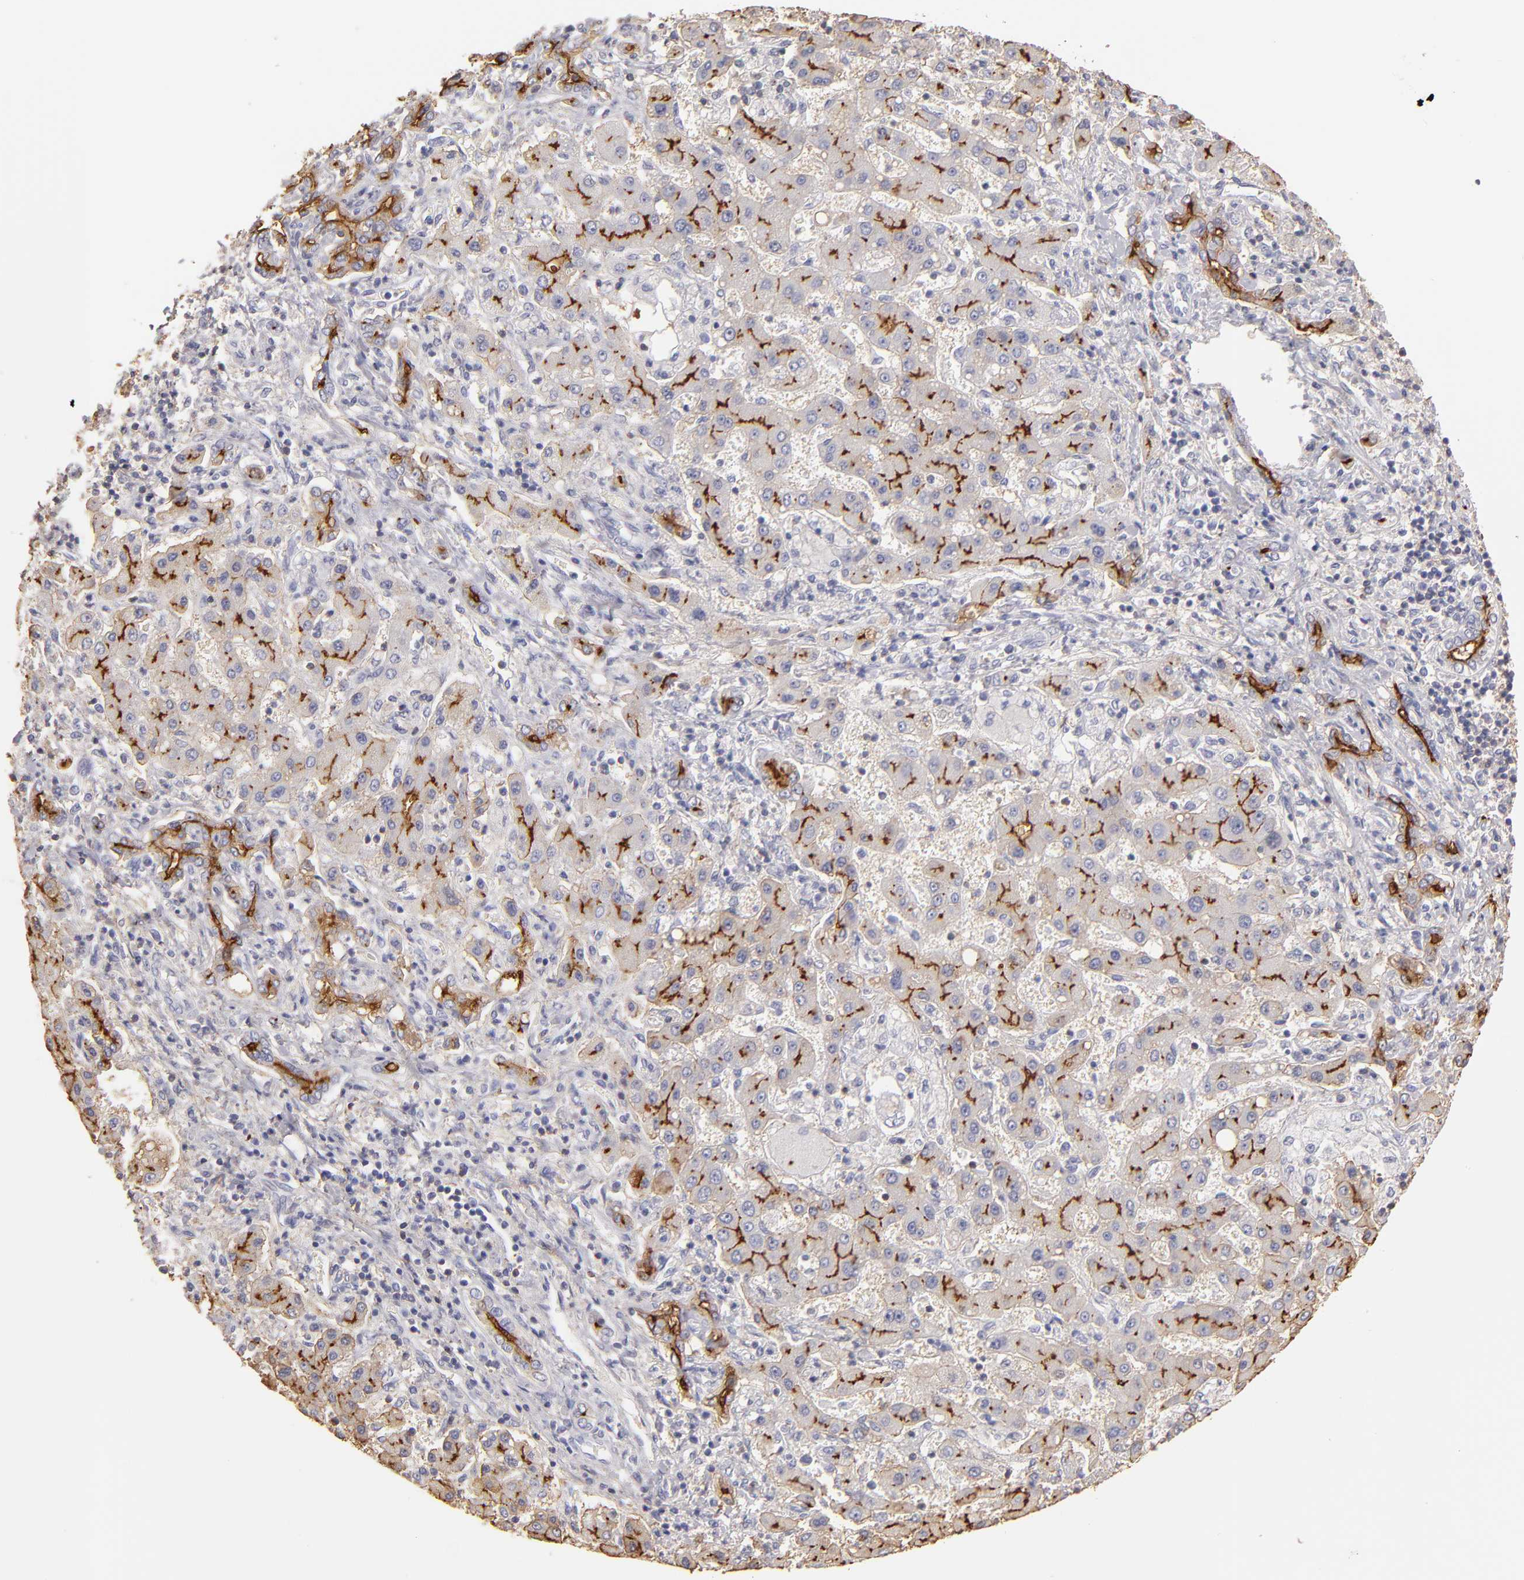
{"staining": {"intensity": "moderate", "quantity": ">75%", "location": "cytoplasmic/membranous"}, "tissue": "liver cancer", "cell_type": "Tumor cells", "image_type": "cancer", "snomed": [{"axis": "morphology", "description": "Cholangiocarcinoma"}, {"axis": "topography", "description": "Liver"}], "caption": "Immunohistochemical staining of human liver cancer demonstrates medium levels of moderate cytoplasmic/membranous expression in approximately >75% of tumor cells. (DAB IHC with brightfield microscopy, high magnification).", "gene": "ABCB1", "patient": {"sex": "male", "age": 50}}